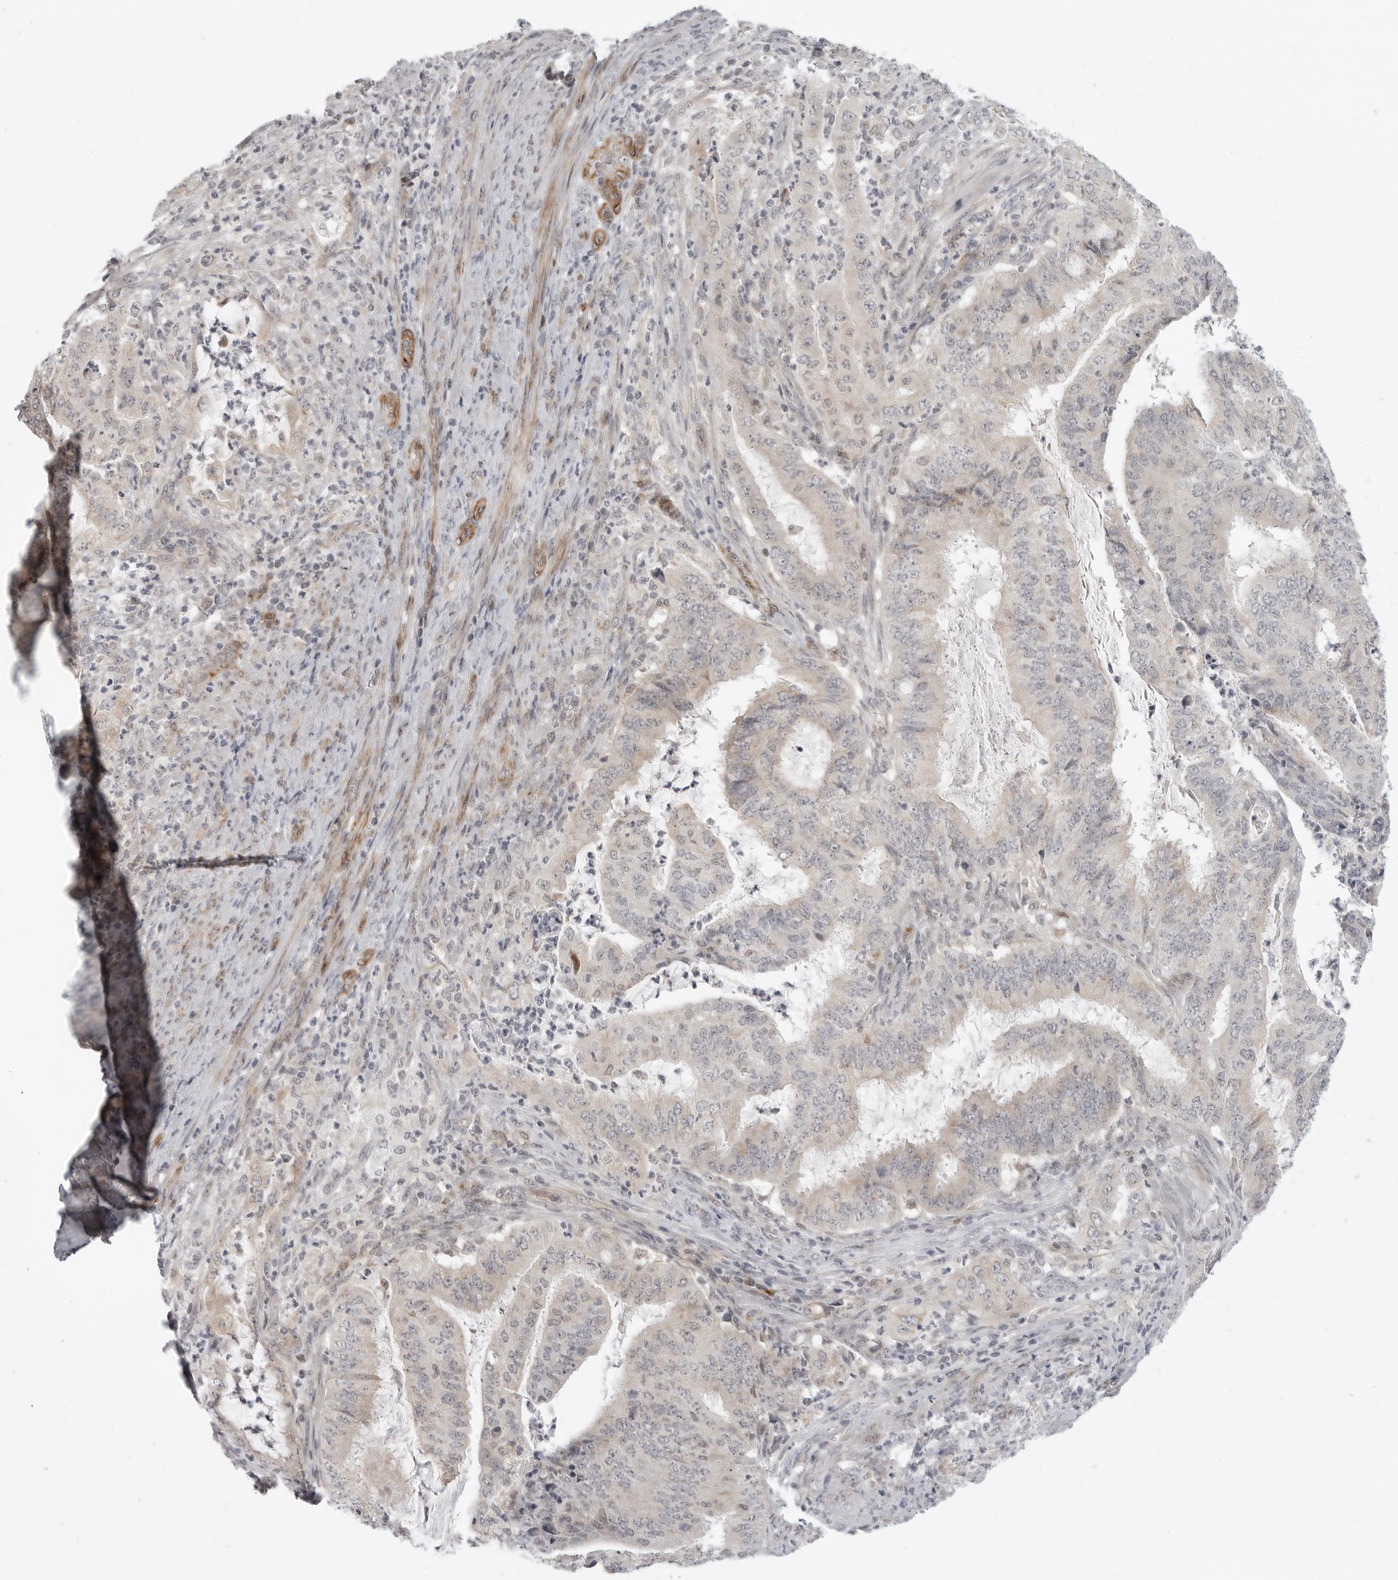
{"staining": {"intensity": "moderate", "quantity": "25%-75%", "location": "cytoplasmic/membranous"}, "tissue": "endometrial cancer", "cell_type": "Tumor cells", "image_type": "cancer", "snomed": [{"axis": "morphology", "description": "Adenocarcinoma, NOS"}, {"axis": "topography", "description": "Endometrium"}], "caption": "Immunohistochemical staining of endometrial adenocarcinoma reveals medium levels of moderate cytoplasmic/membranous expression in about 25%-75% of tumor cells.", "gene": "TUT4", "patient": {"sex": "female", "age": 51}}